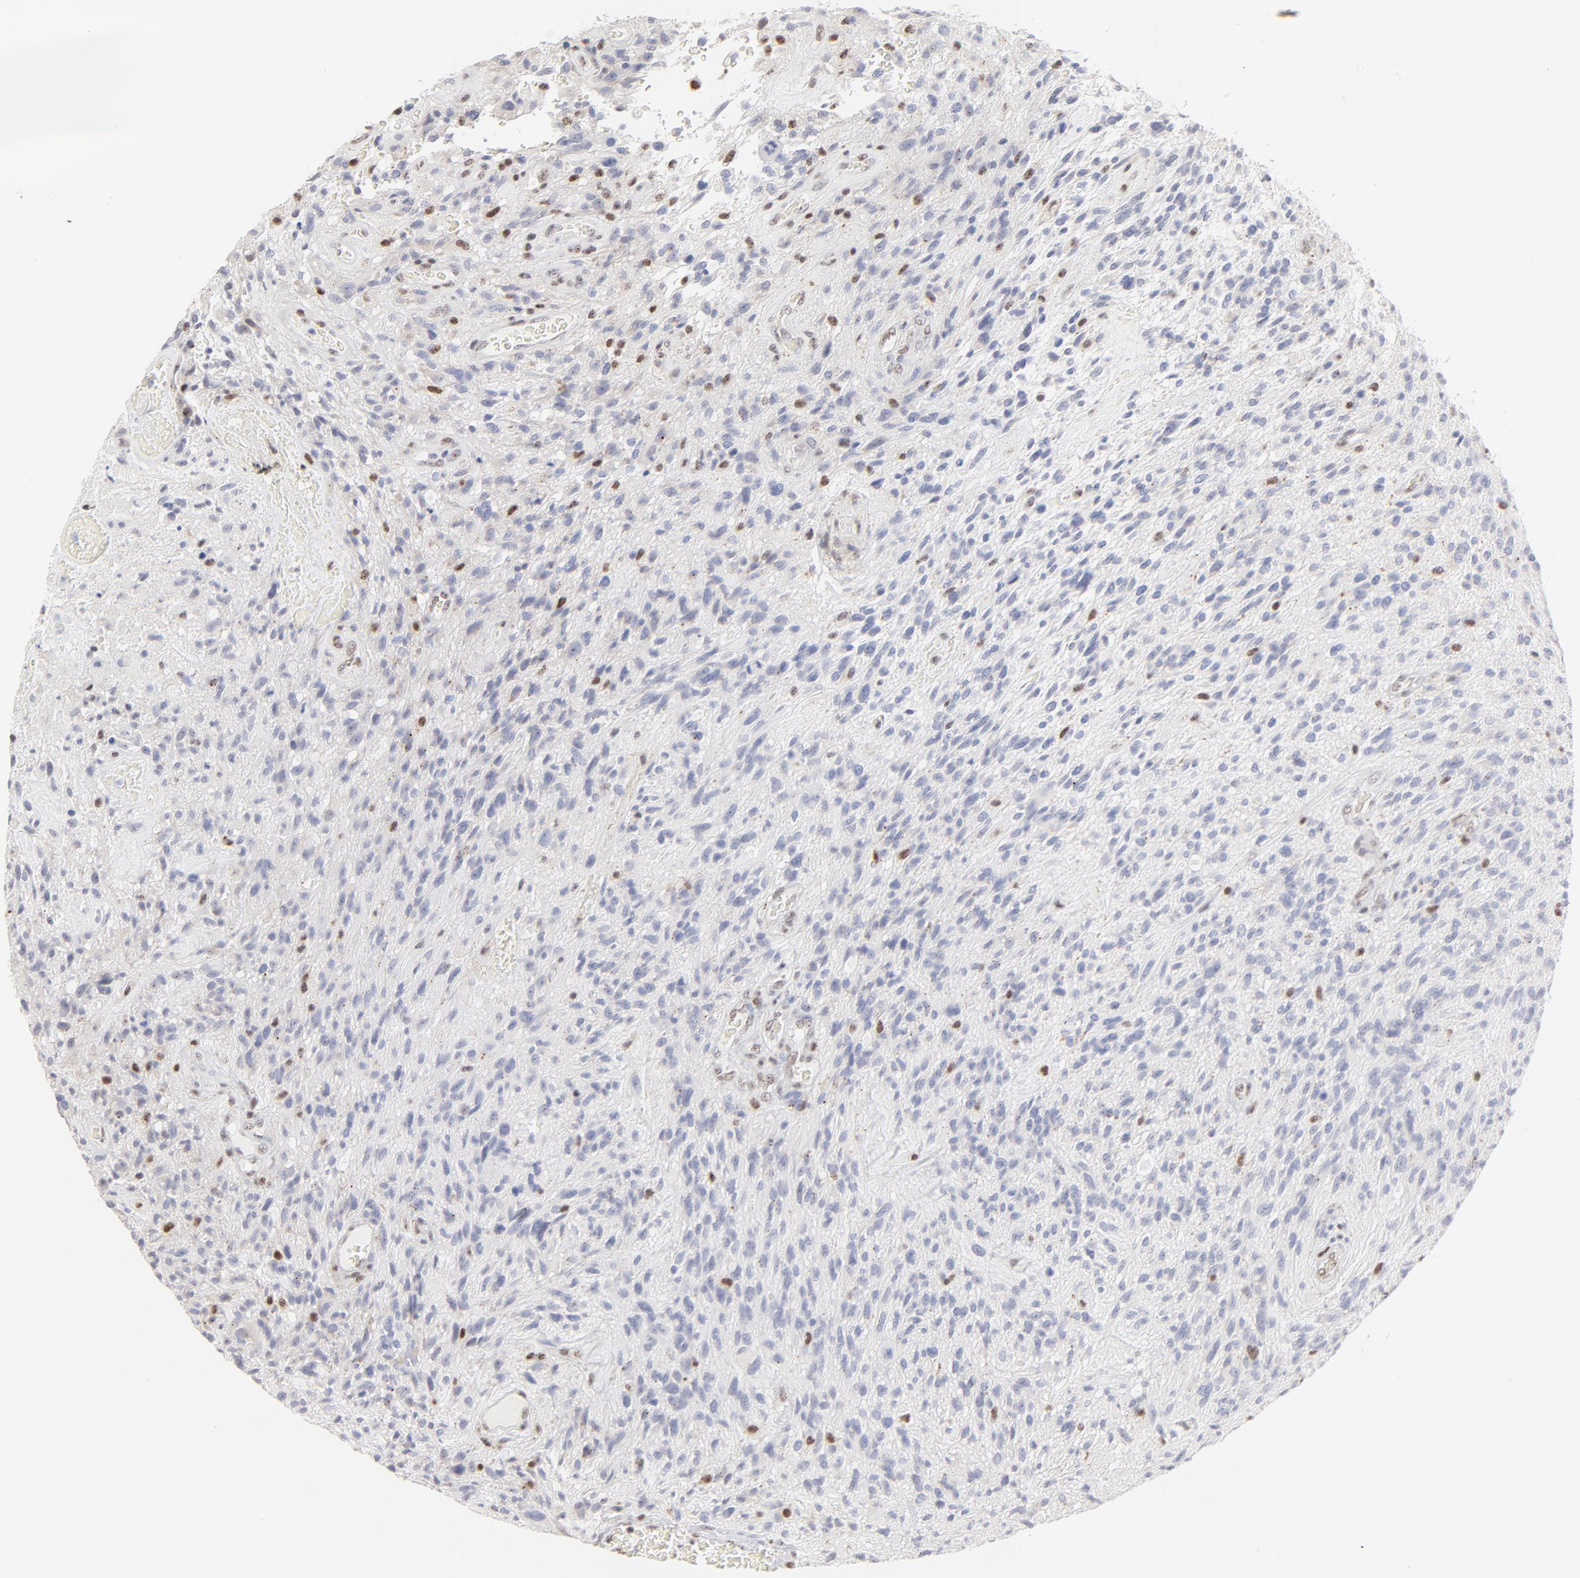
{"staining": {"intensity": "negative", "quantity": "none", "location": "none"}, "tissue": "glioma", "cell_type": "Tumor cells", "image_type": "cancer", "snomed": [{"axis": "morphology", "description": "Normal tissue, NOS"}, {"axis": "morphology", "description": "Glioma, malignant, High grade"}, {"axis": "topography", "description": "Cerebral cortex"}], "caption": "The image reveals no staining of tumor cells in glioma. (Brightfield microscopy of DAB (3,3'-diaminobenzidine) immunohistochemistry at high magnification).", "gene": "NFIL3", "patient": {"sex": "male", "age": 75}}